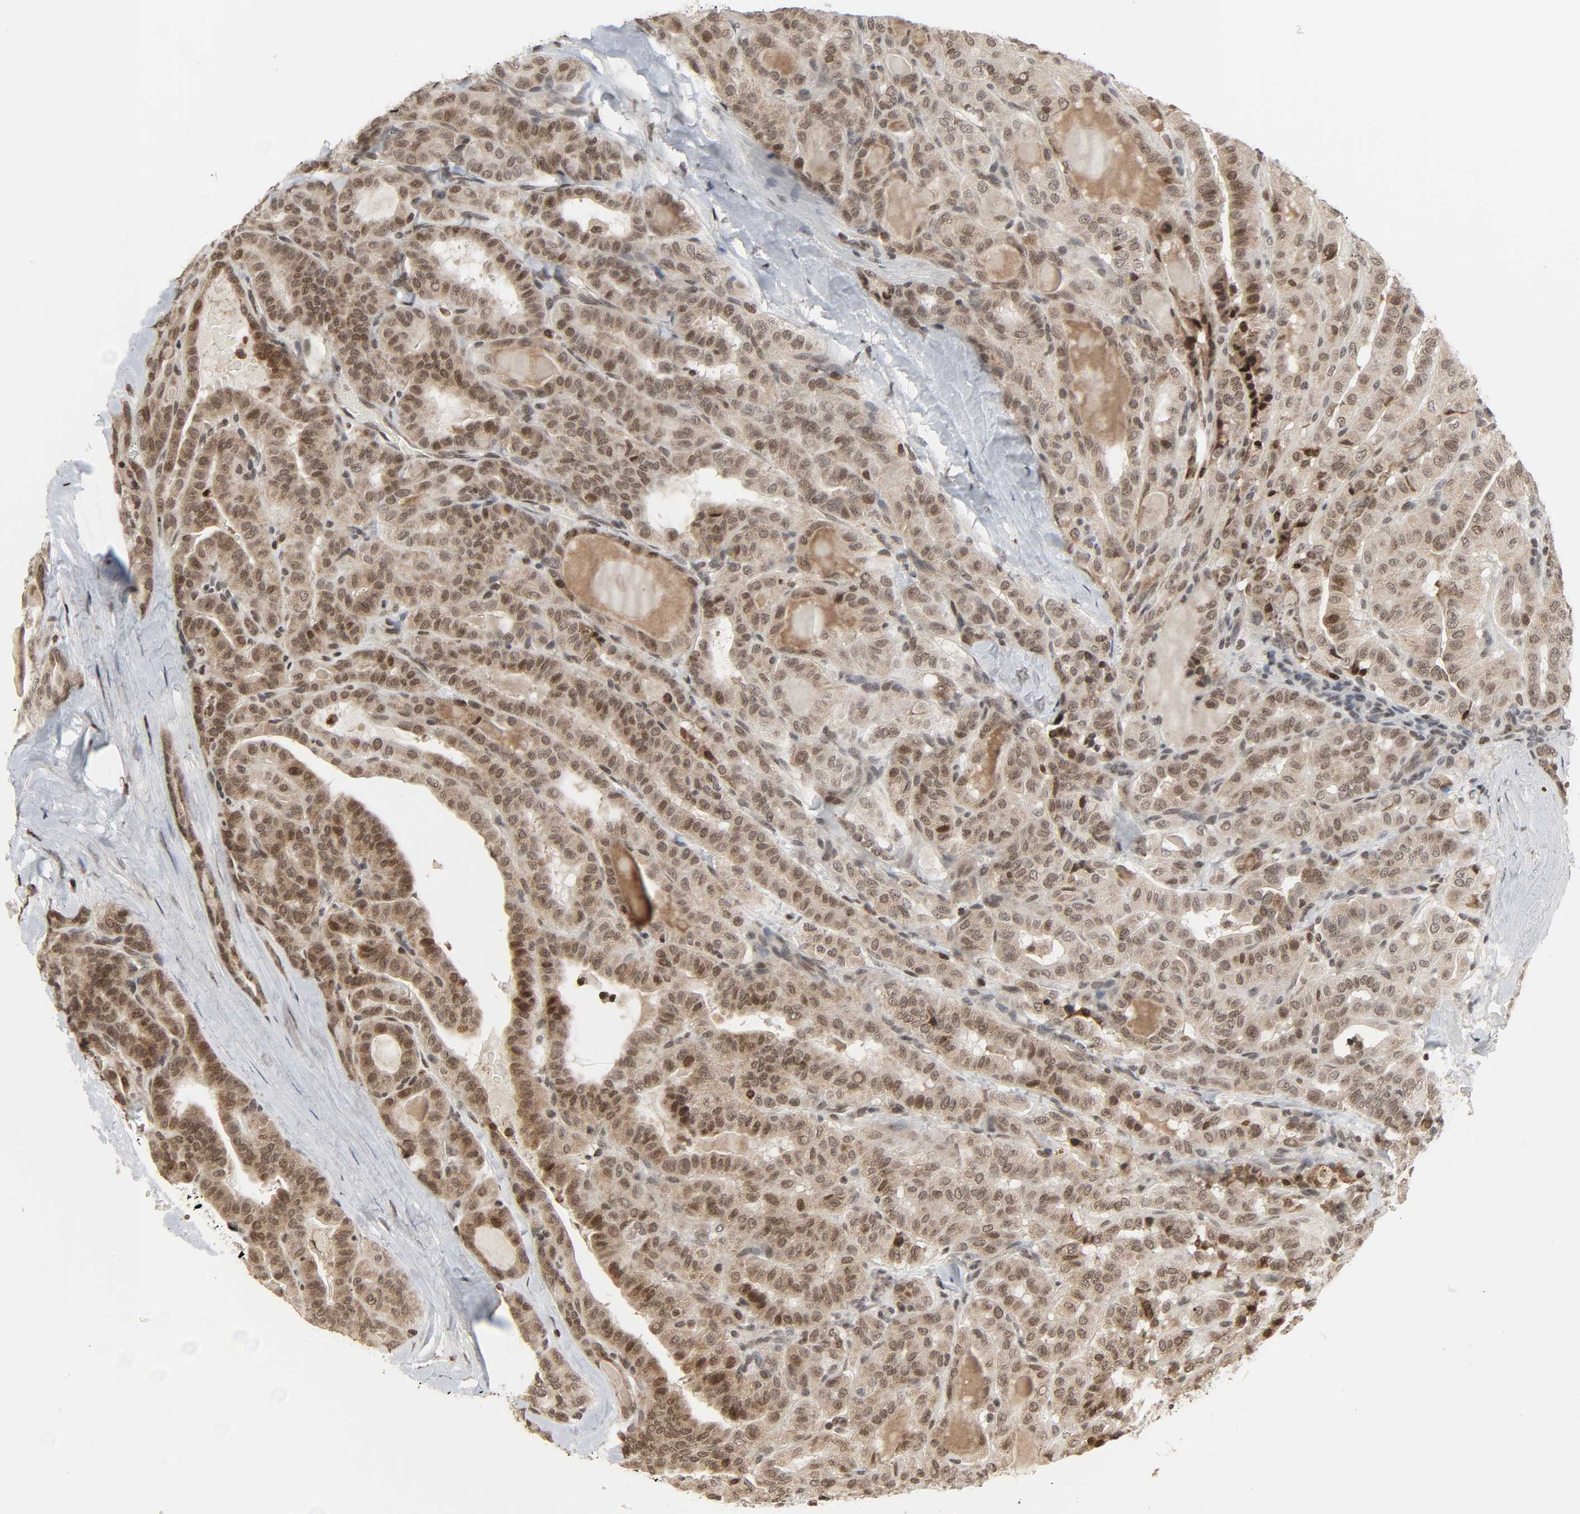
{"staining": {"intensity": "moderate", "quantity": "25%-75%", "location": "nuclear"}, "tissue": "thyroid cancer", "cell_type": "Tumor cells", "image_type": "cancer", "snomed": [{"axis": "morphology", "description": "Papillary adenocarcinoma, NOS"}, {"axis": "topography", "description": "Thyroid gland"}], "caption": "This is a photomicrograph of immunohistochemistry (IHC) staining of thyroid cancer, which shows moderate expression in the nuclear of tumor cells.", "gene": "XRCC1", "patient": {"sex": "male", "age": 77}}